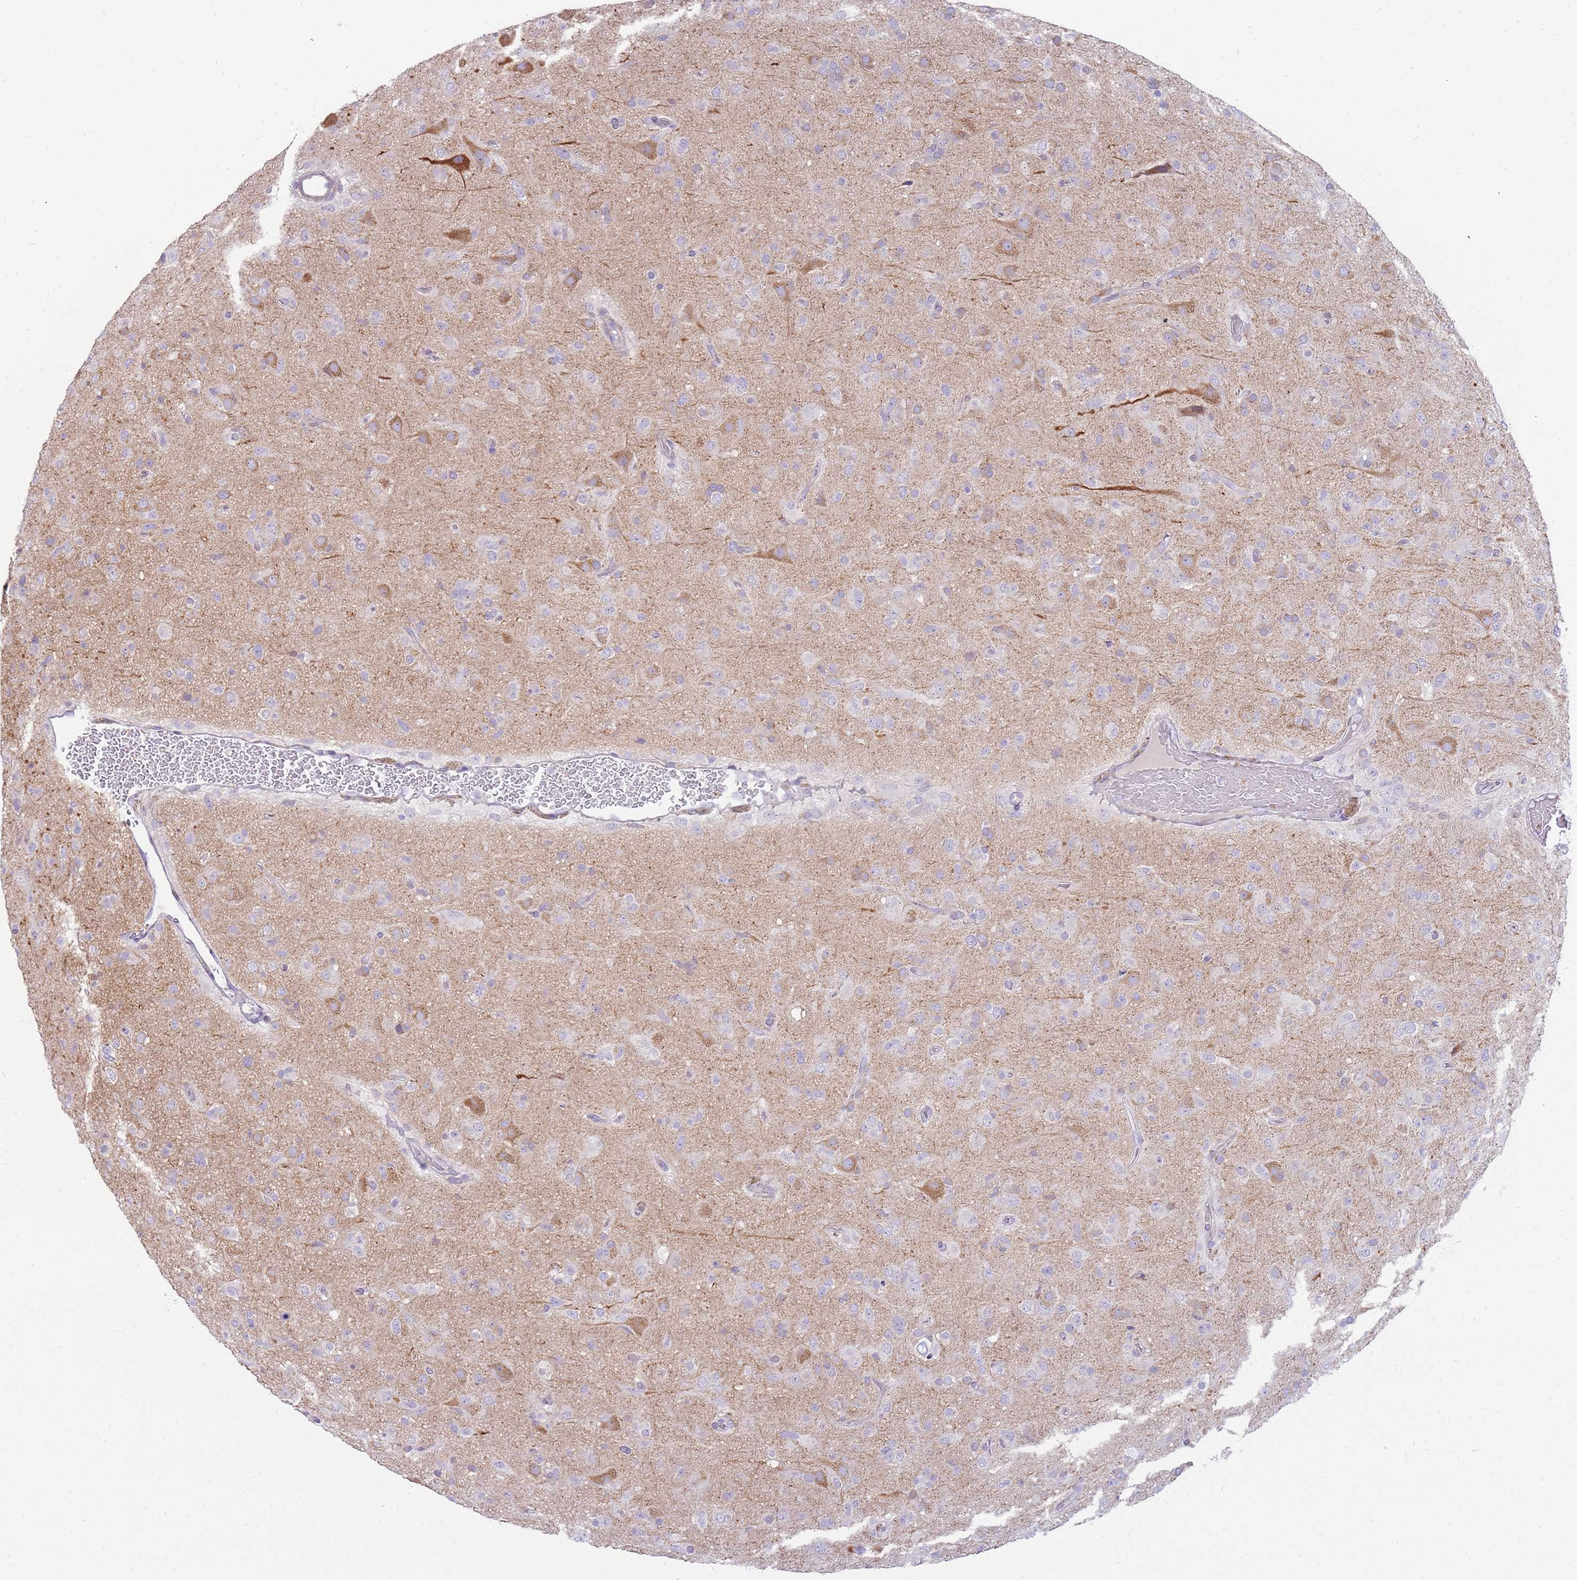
{"staining": {"intensity": "negative", "quantity": "none", "location": "none"}, "tissue": "glioma", "cell_type": "Tumor cells", "image_type": "cancer", "snomed": [{"axis": "morphology", "description": "Glioma, malignant, Low grade"}, {"axis": "topography", "description": "Brain"}], "caption": "An IHC histopathology image of glioma is shown. There is no staining in tumor cells of glioma. (Brightfield microscopy of DAB (3,3'-diaminobenzidine) IHC at high magnification).", "gene": "DIPK1C", "patient": {"sex": "male", "age": 65}}